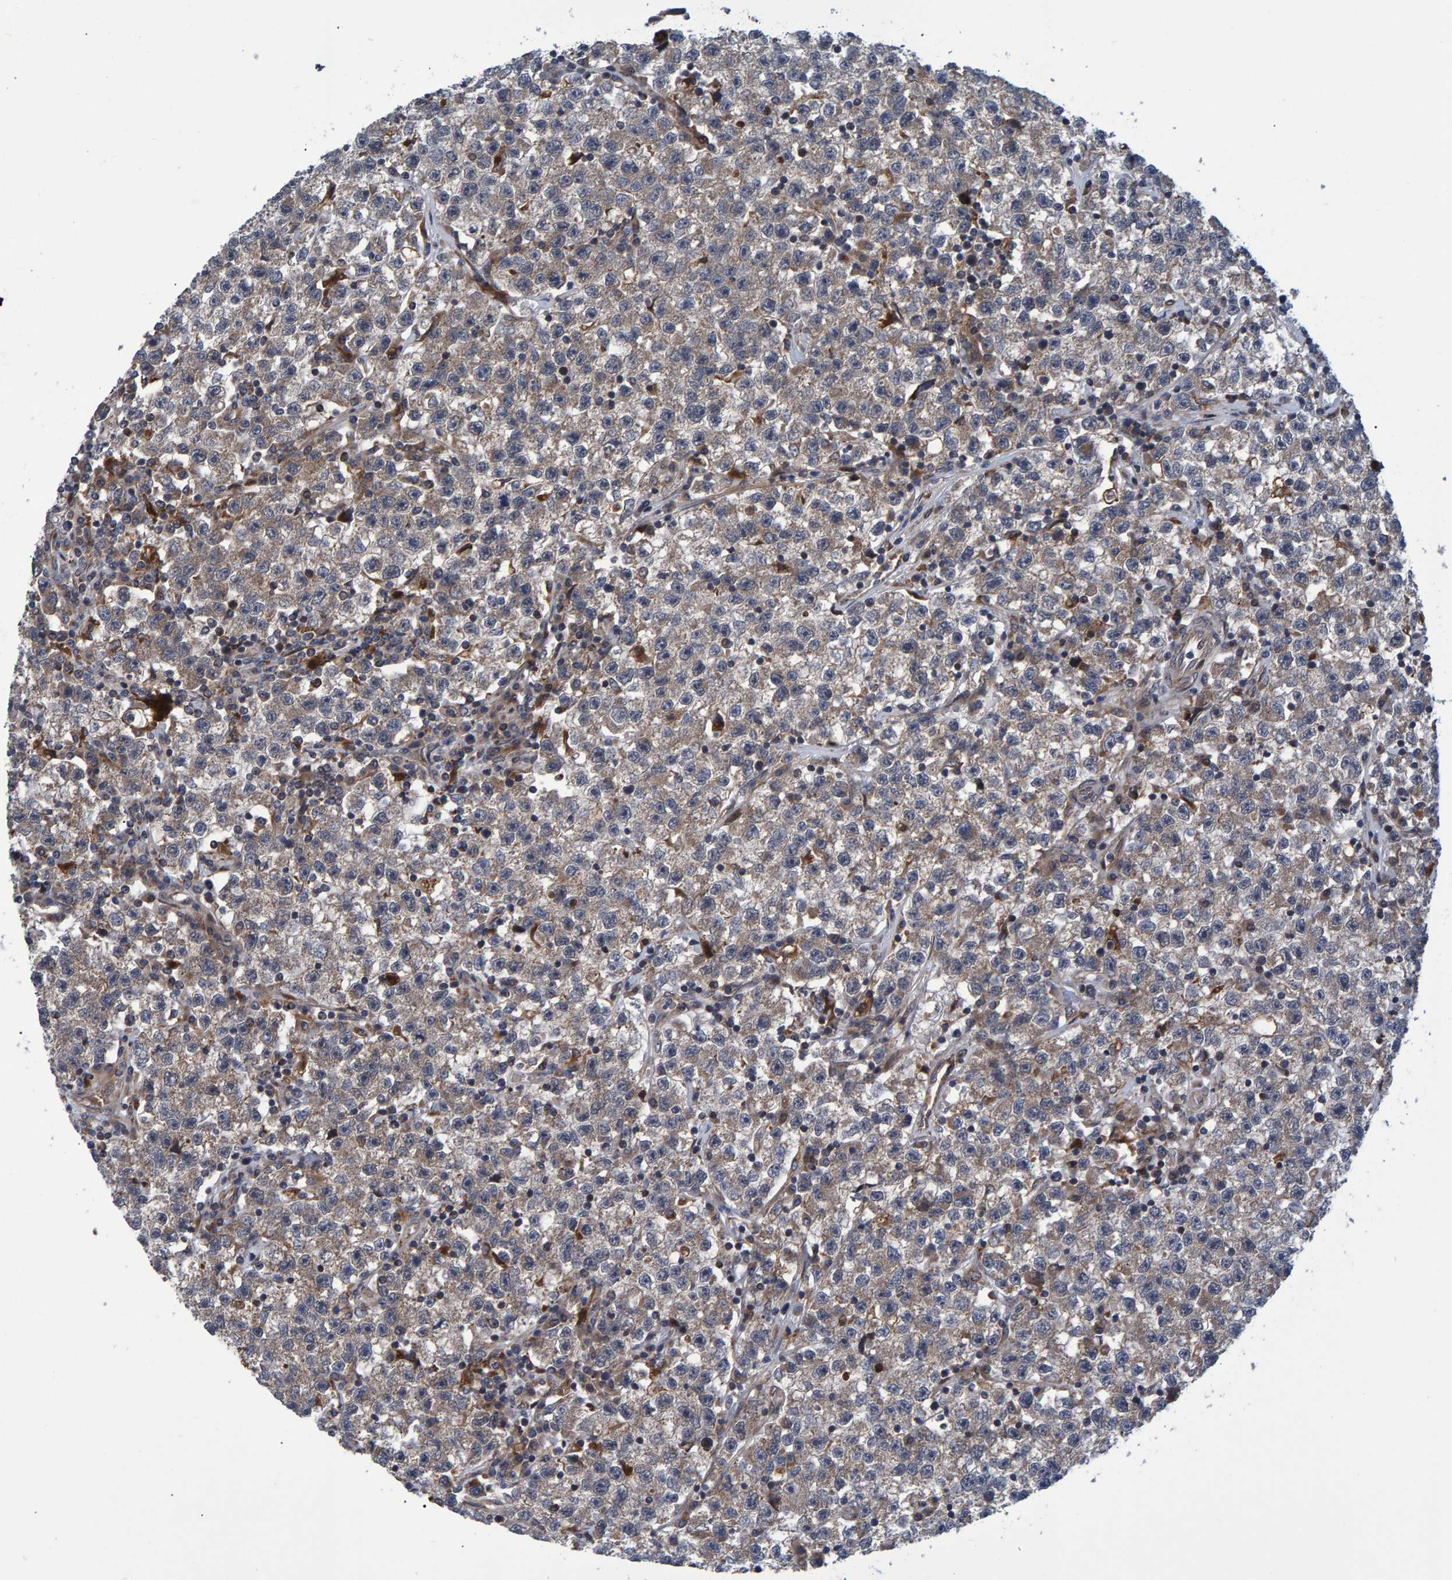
{"staining": {"intensity": "weak", "quantity": "25%-75%", "location": "cytoplasmic/membranous"}, "tissue": "testis cancer", "cell_type": "Tumor cells", "image_type": "cancer", "snomed": [{"axis": "morphology", "description": "Seminoma, NOS"}, {"axis": "topography", "description": "Testis"}], "caption": "IHC image of neoplastic tissue: testis cancer (seminoma) stained using immunohistochemistry (IHC) exhibits low levels of weak protein expression localized specifically in the cytoplasmic/membranous of tumor cells, appearing as a cytoplasmic/membranous brown color.", "gene": "ATP6V1H", "patient": {"sex": "male", "age": 22}}